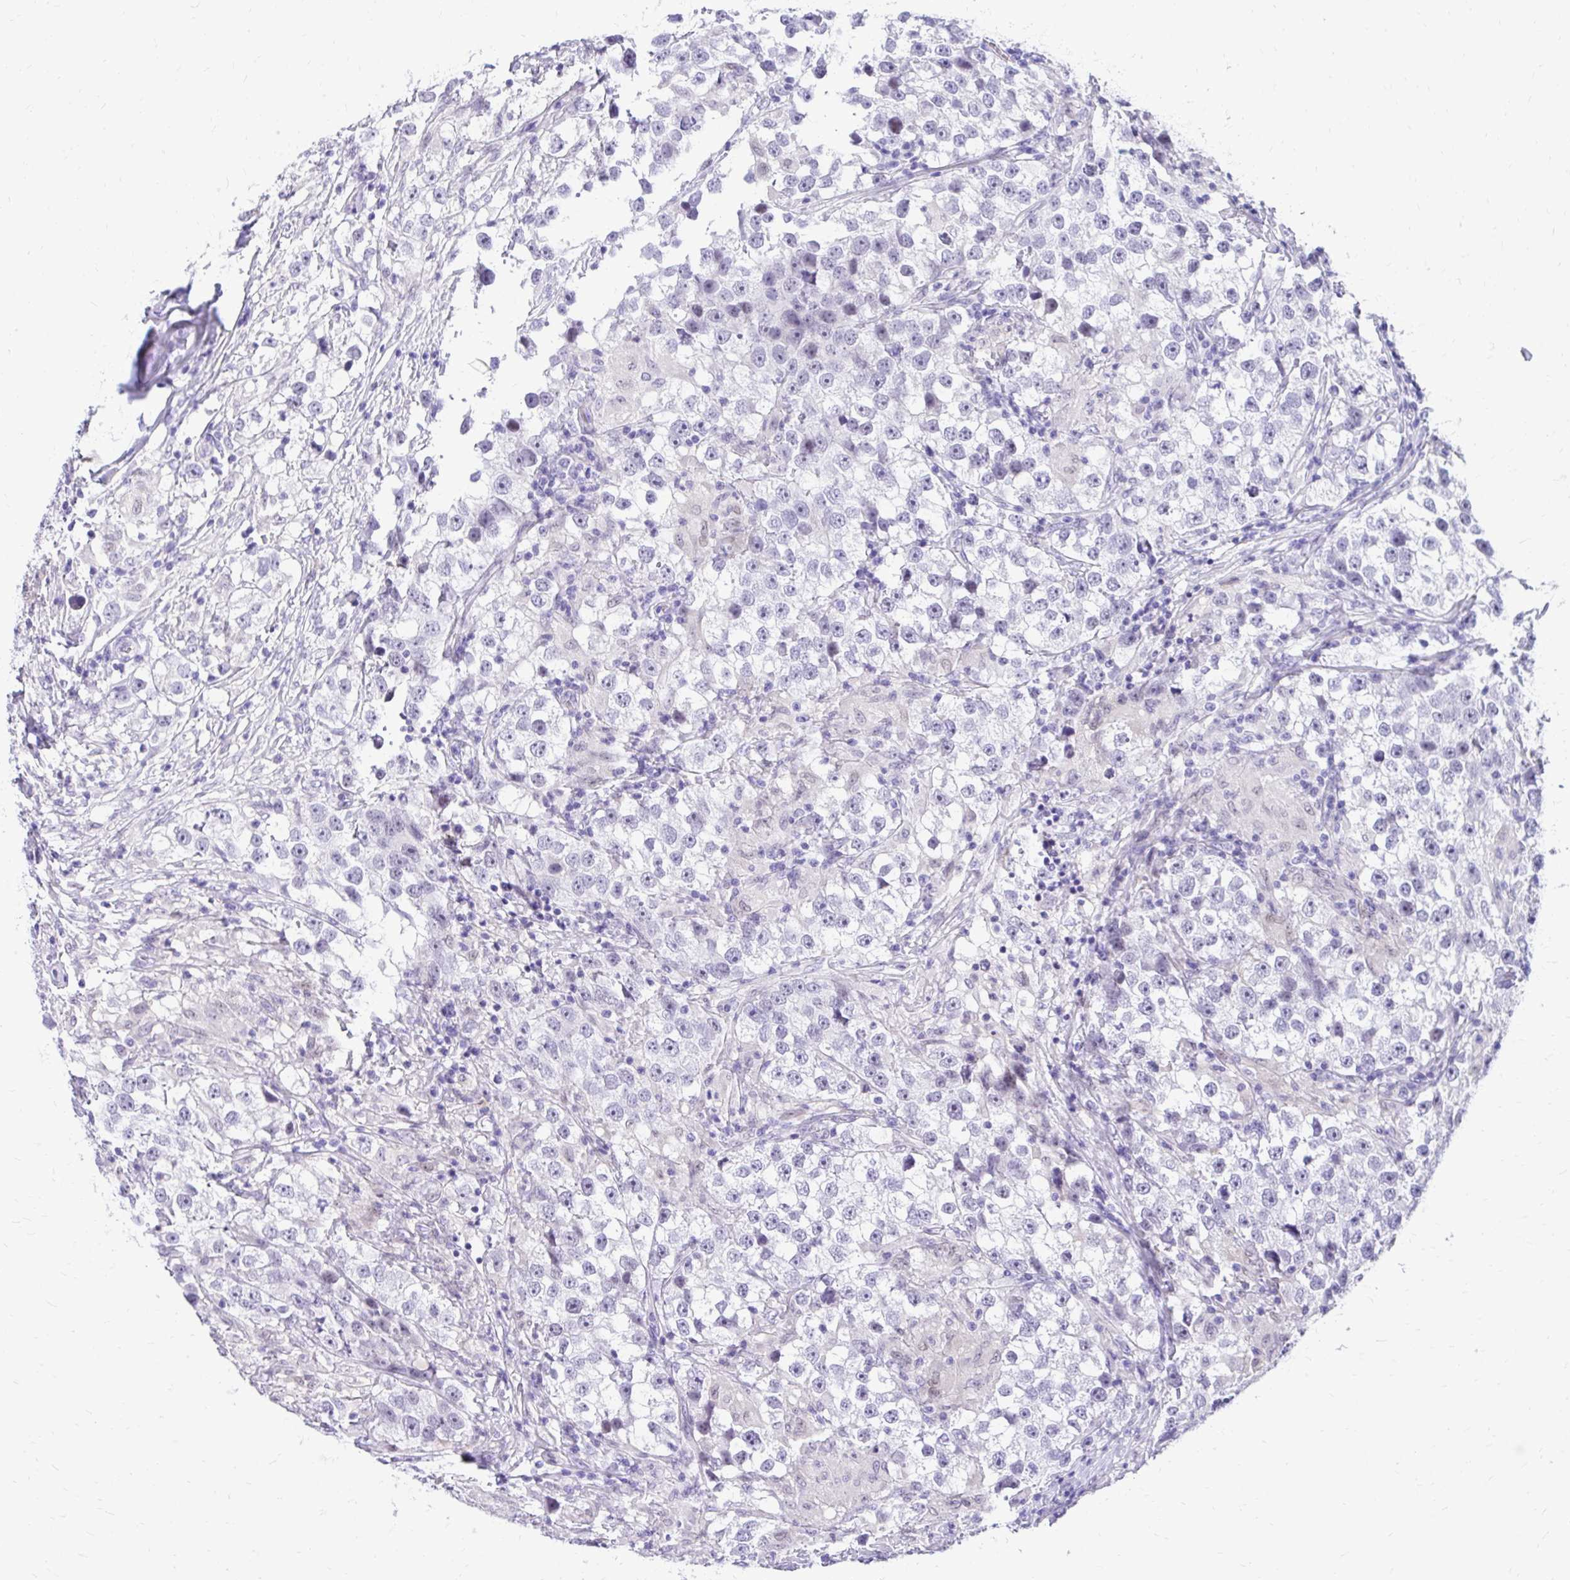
{"staining": {"intensity": "negative", "quantity": "none", "location": "none"}, "tissue": "testis cancer", "cell_type": "Tumor cells", "image_type": "cancer", "snomed": [{"axis": "morphology", "description": "Seminoma, NOS"}, {"axis": "topography", "description": "Testis"}], "caption": "This is an immunohistochemistry (IHC) histopathology image of human seminoma (testis). There is no positivity in tumor cells.", "gene": "ZSWIM9", "patient": {"sex": "male", "age": 46}}